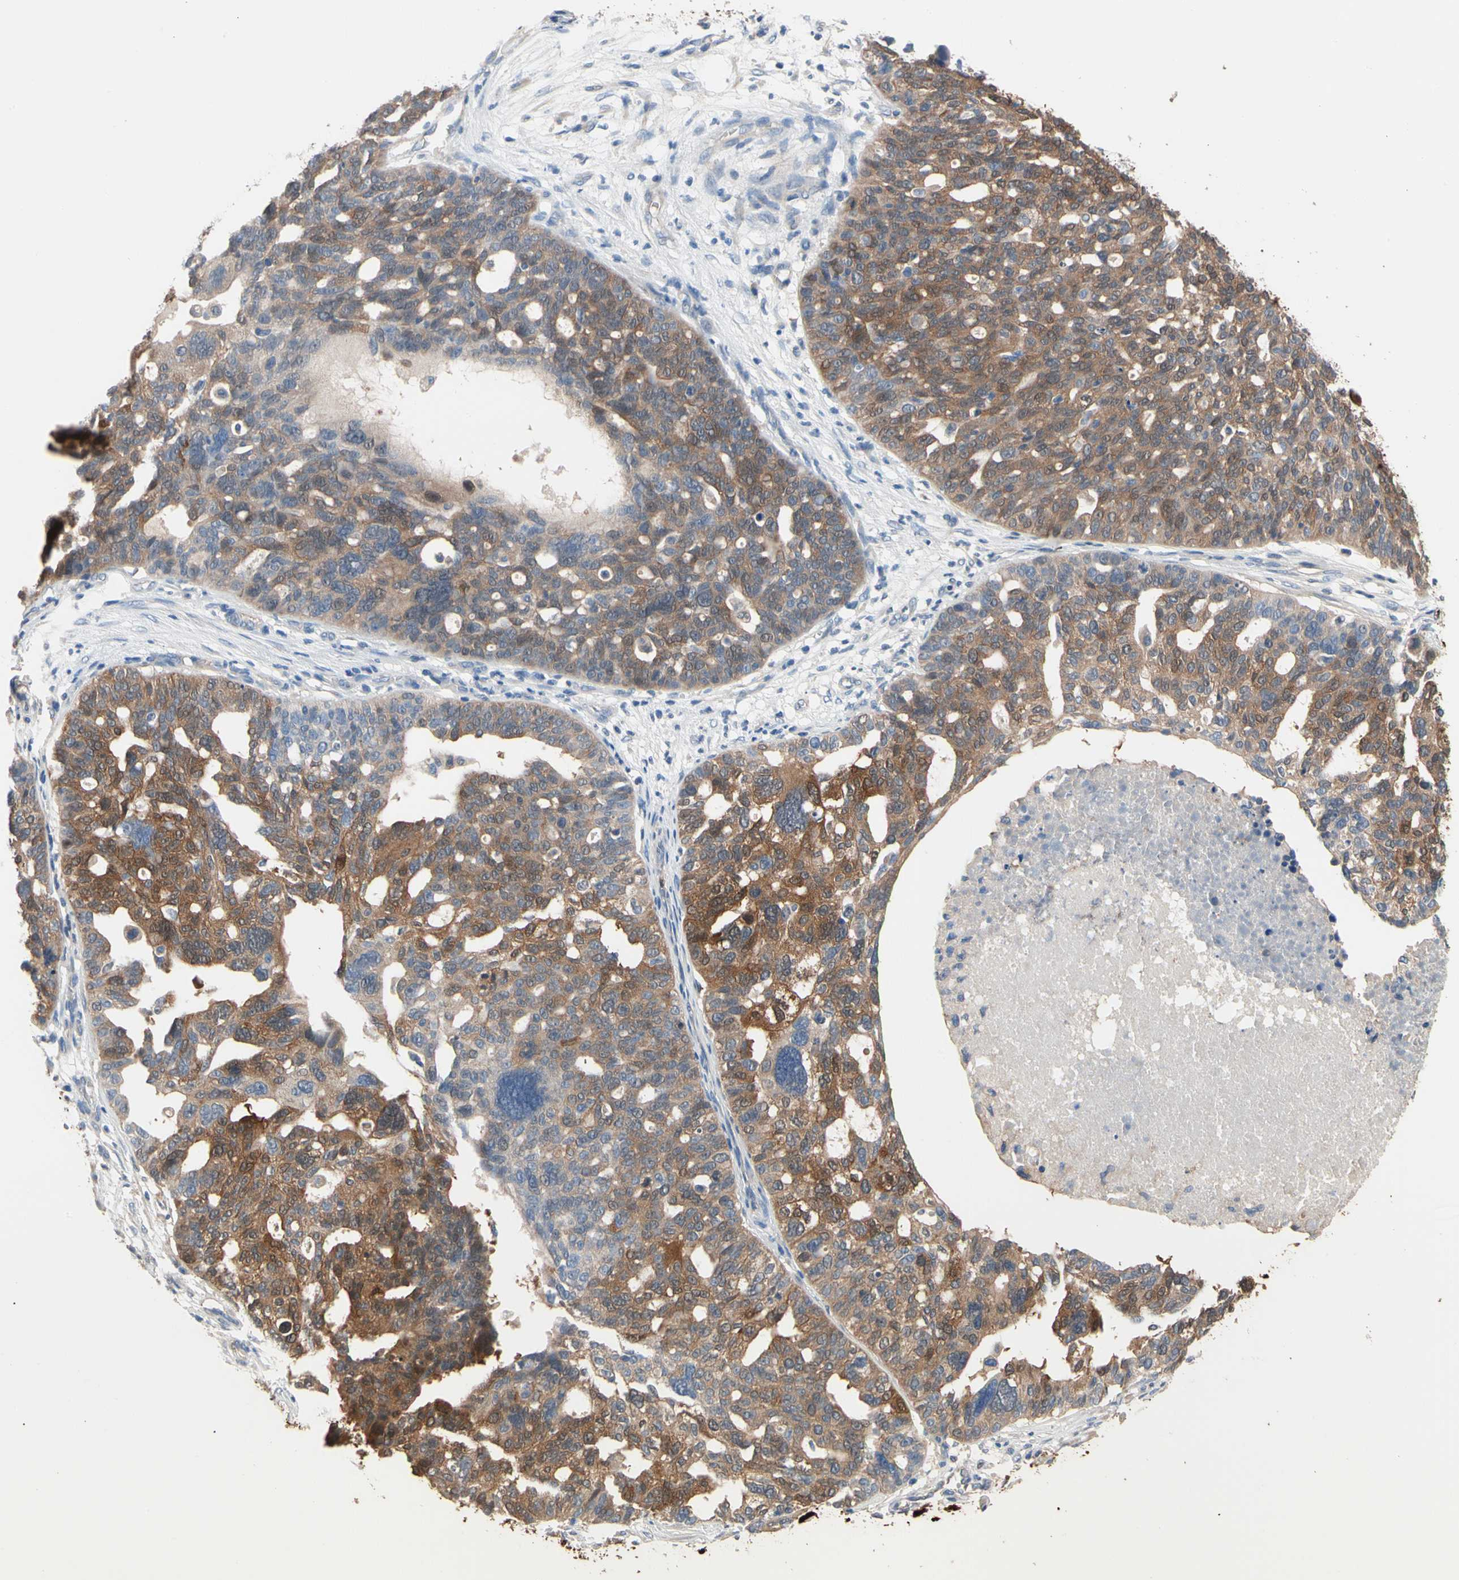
{"staining": {"intensity": "moderate", "quantity": ">75%", "location": "cytoplasmic/membranous"}, "tissue": "ovarian cancer", "cell_type": "Tumor cells", "image_type": "cancer", "snomed": [{"axis": "morphology", "description": "Cystadenocarcinoma, serous, NOS"}, {"axis": "topography", "description": "Ovary"}], "caption": "Ovarian serous cystadenocarcinoma stained with a protein marker shows moderate staining in tumor cells.", "gene": "BBOX1", "patient": {"sex": "female", "age": 59}}